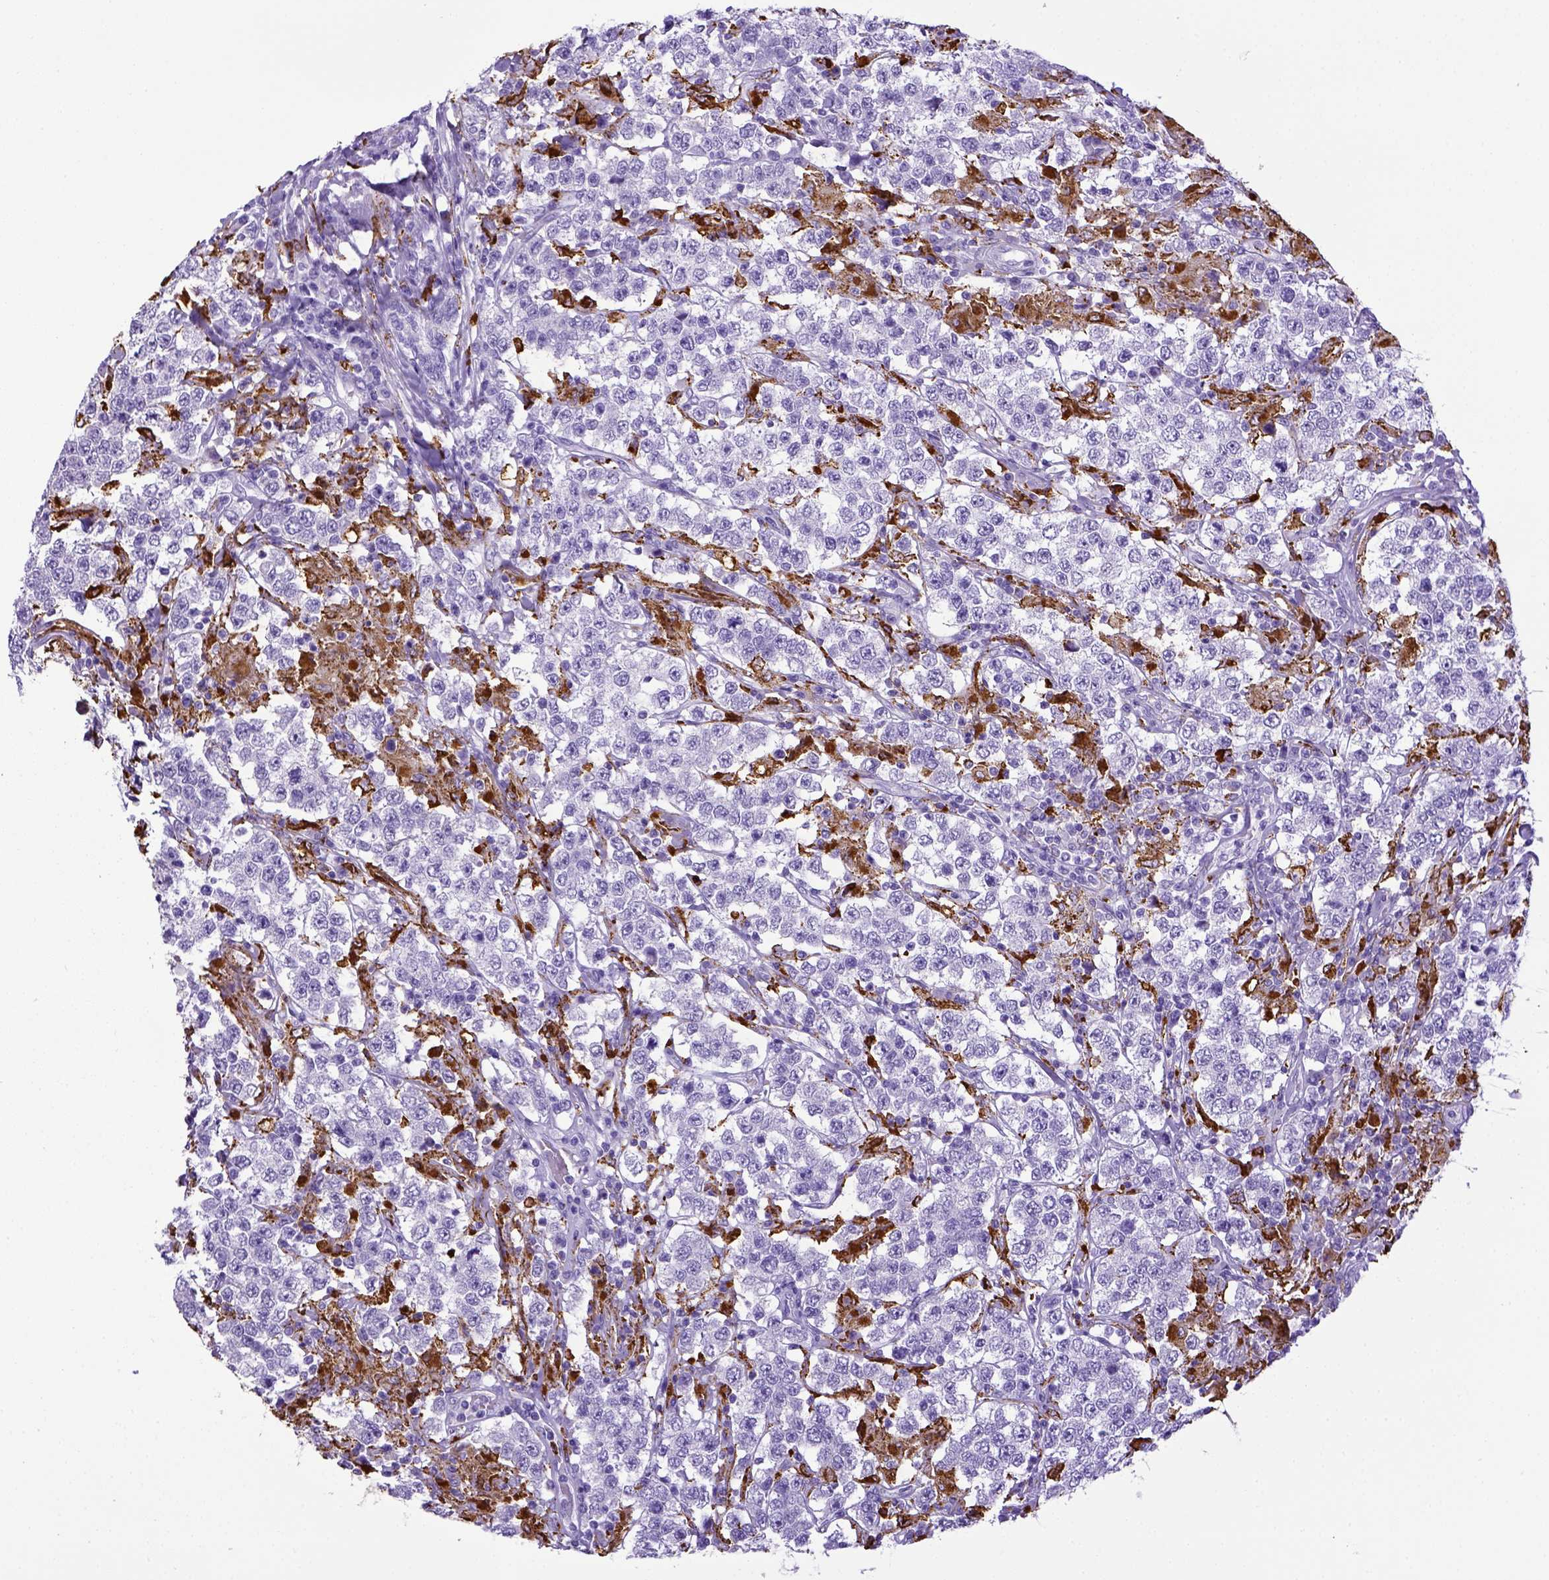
{"staining": {"intensity": "negative", "quantity": "none", "location": "none"}, "tissue": "testis cancer", "cell_type": "Tumor cells", "image_type": "cancer", "snomed": [{"axis": "morphology", "description": "Seminoma, NOS"}, {"axis": "morphology", "description": "Carcinoma, Embryonal, NOS"}, {"axis": "topography", "description": "Testis"}], "caption": "Tumor cells show no significant protein expression in testis cancer.", "gene": "CD68", "patient": {"sex": "male", "age": 41}}